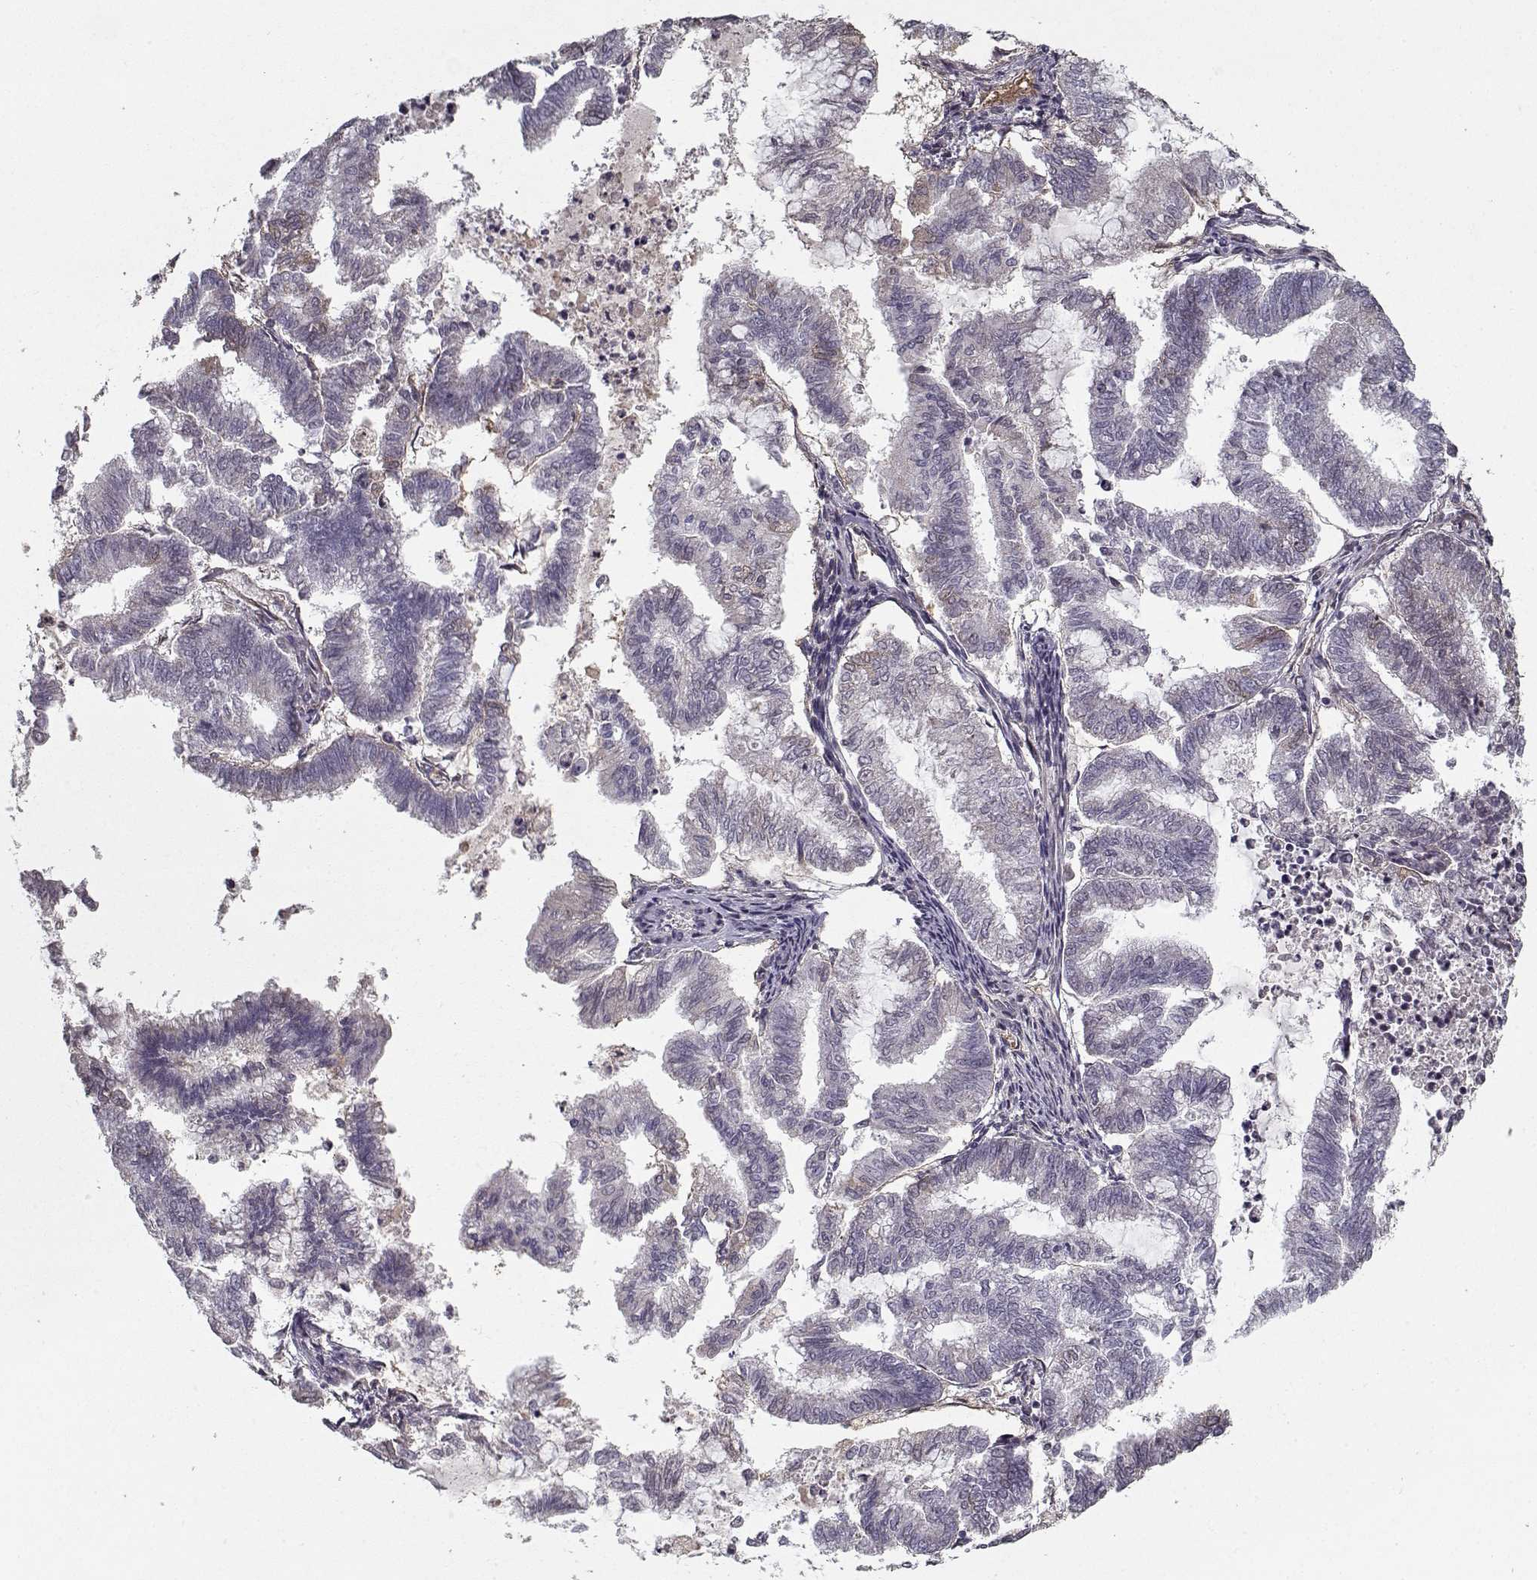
{"staining": {"intensity": "negative", "quantity": "none", "location": "none"}, "tissue": "endometrial cancer", "cell_type": "Tumor cells", "image_type": "cancer", "snomed": [{"axis": "morphology", "description": "Adenocarcinoma, NOS"}, {"axis": "topography", "description": "Endometrium"}], "caption": "Human endometrial adenocarcinoma stained for a protein using immunohistochemistry exhibits no expression in tumor cells.", "gene": "LAMA2", "patient": {"sex": "female", "age": 79}}